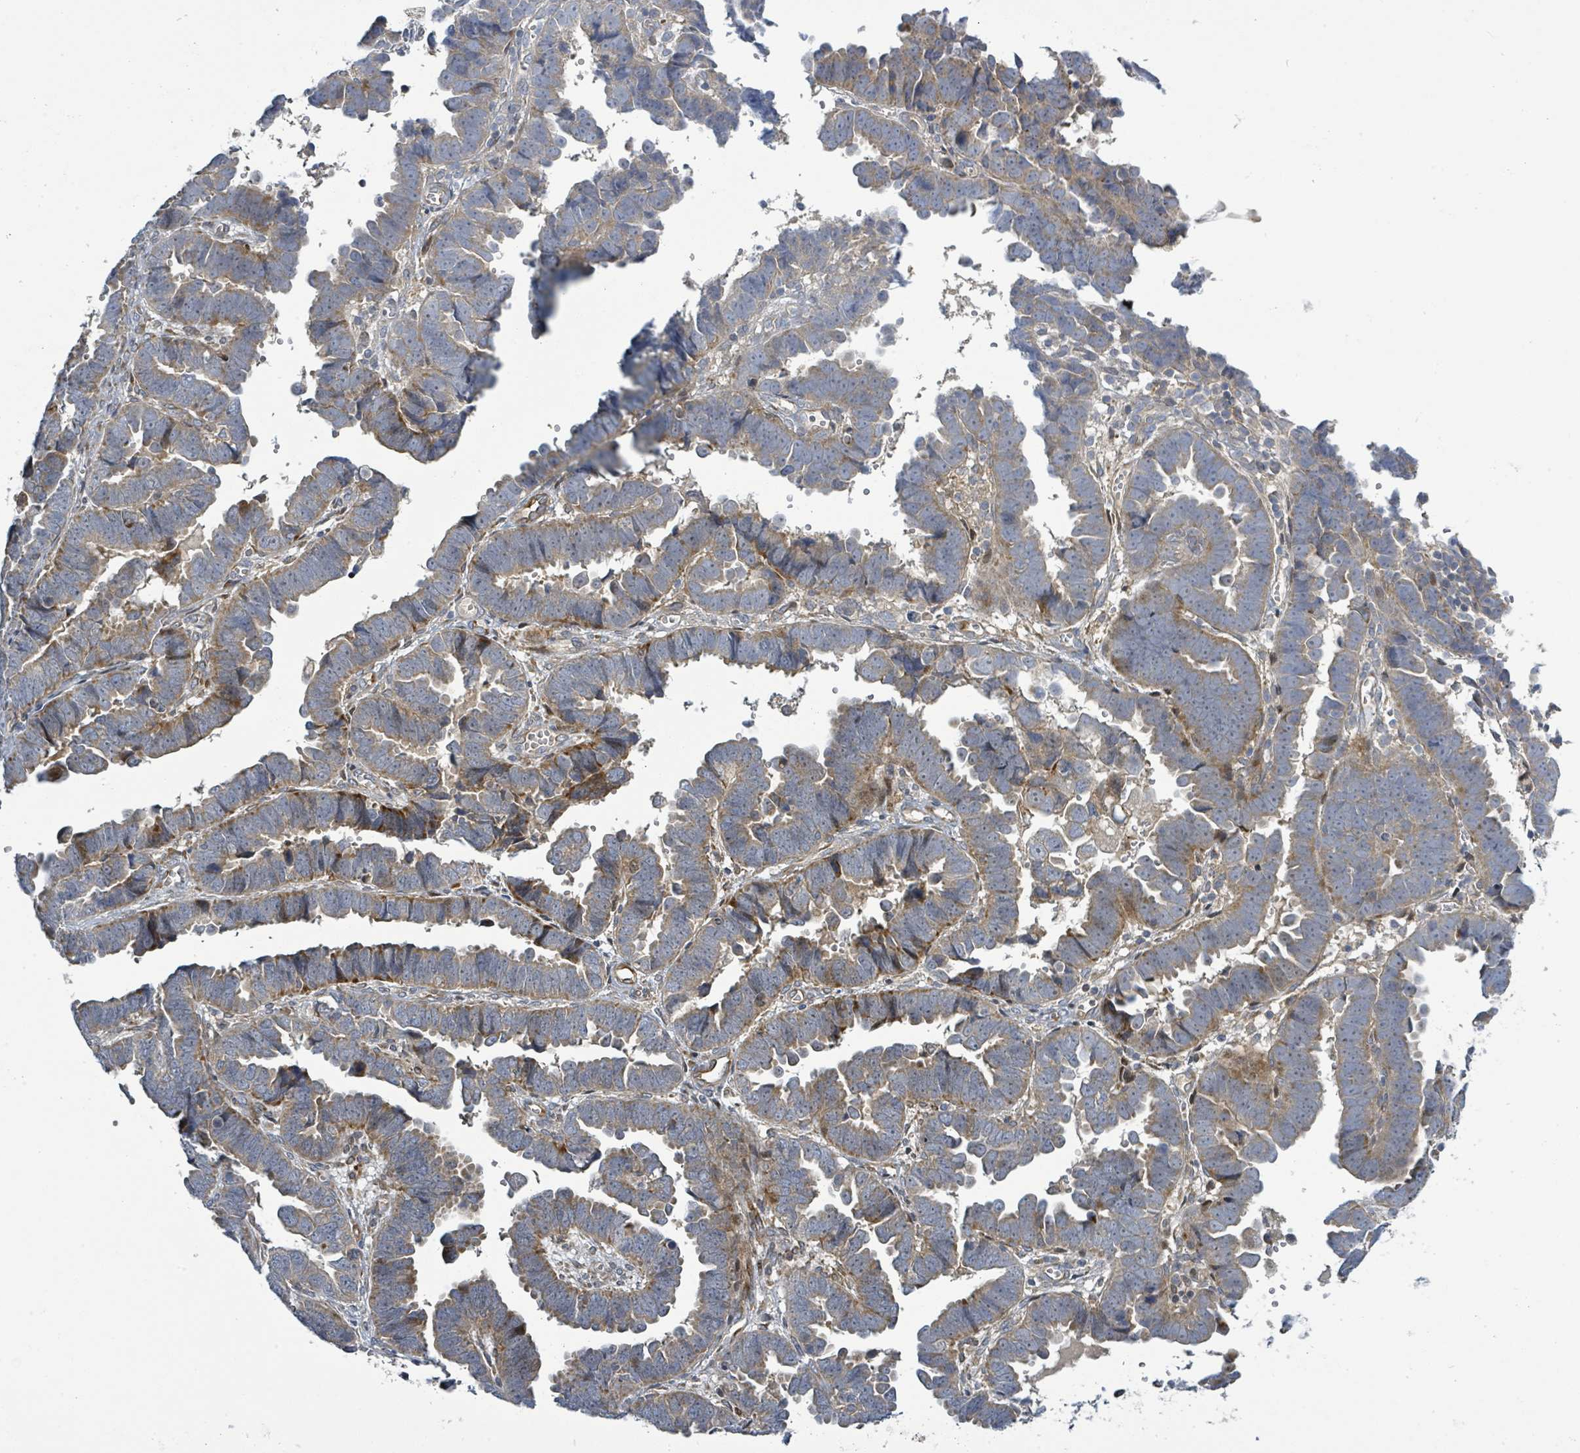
{"staining": {"intensity": "moderate", "quantity": "25%-75%", "location": "cytoplasmic/membranous"}, "tissue": "endometrial cancer", "cell_type": "Tumor cells", "image_type": "cancer", "snomed": [{"axis": "morphology", "description": "Adenocarcinoma, NOS"}, {"axis": "topography", "description": "Endometrium"}], "caption": "This micrograph reveals endometrial cancer stained with immunohistochemistry to label a protein in brown. The cytoplasmic/membranous of tumor cells show moderate positivity for the protein. Nuclei are counter-stained blue.", "gene": "CFAP210", "patient": {"sex": "female", "age": 75}}